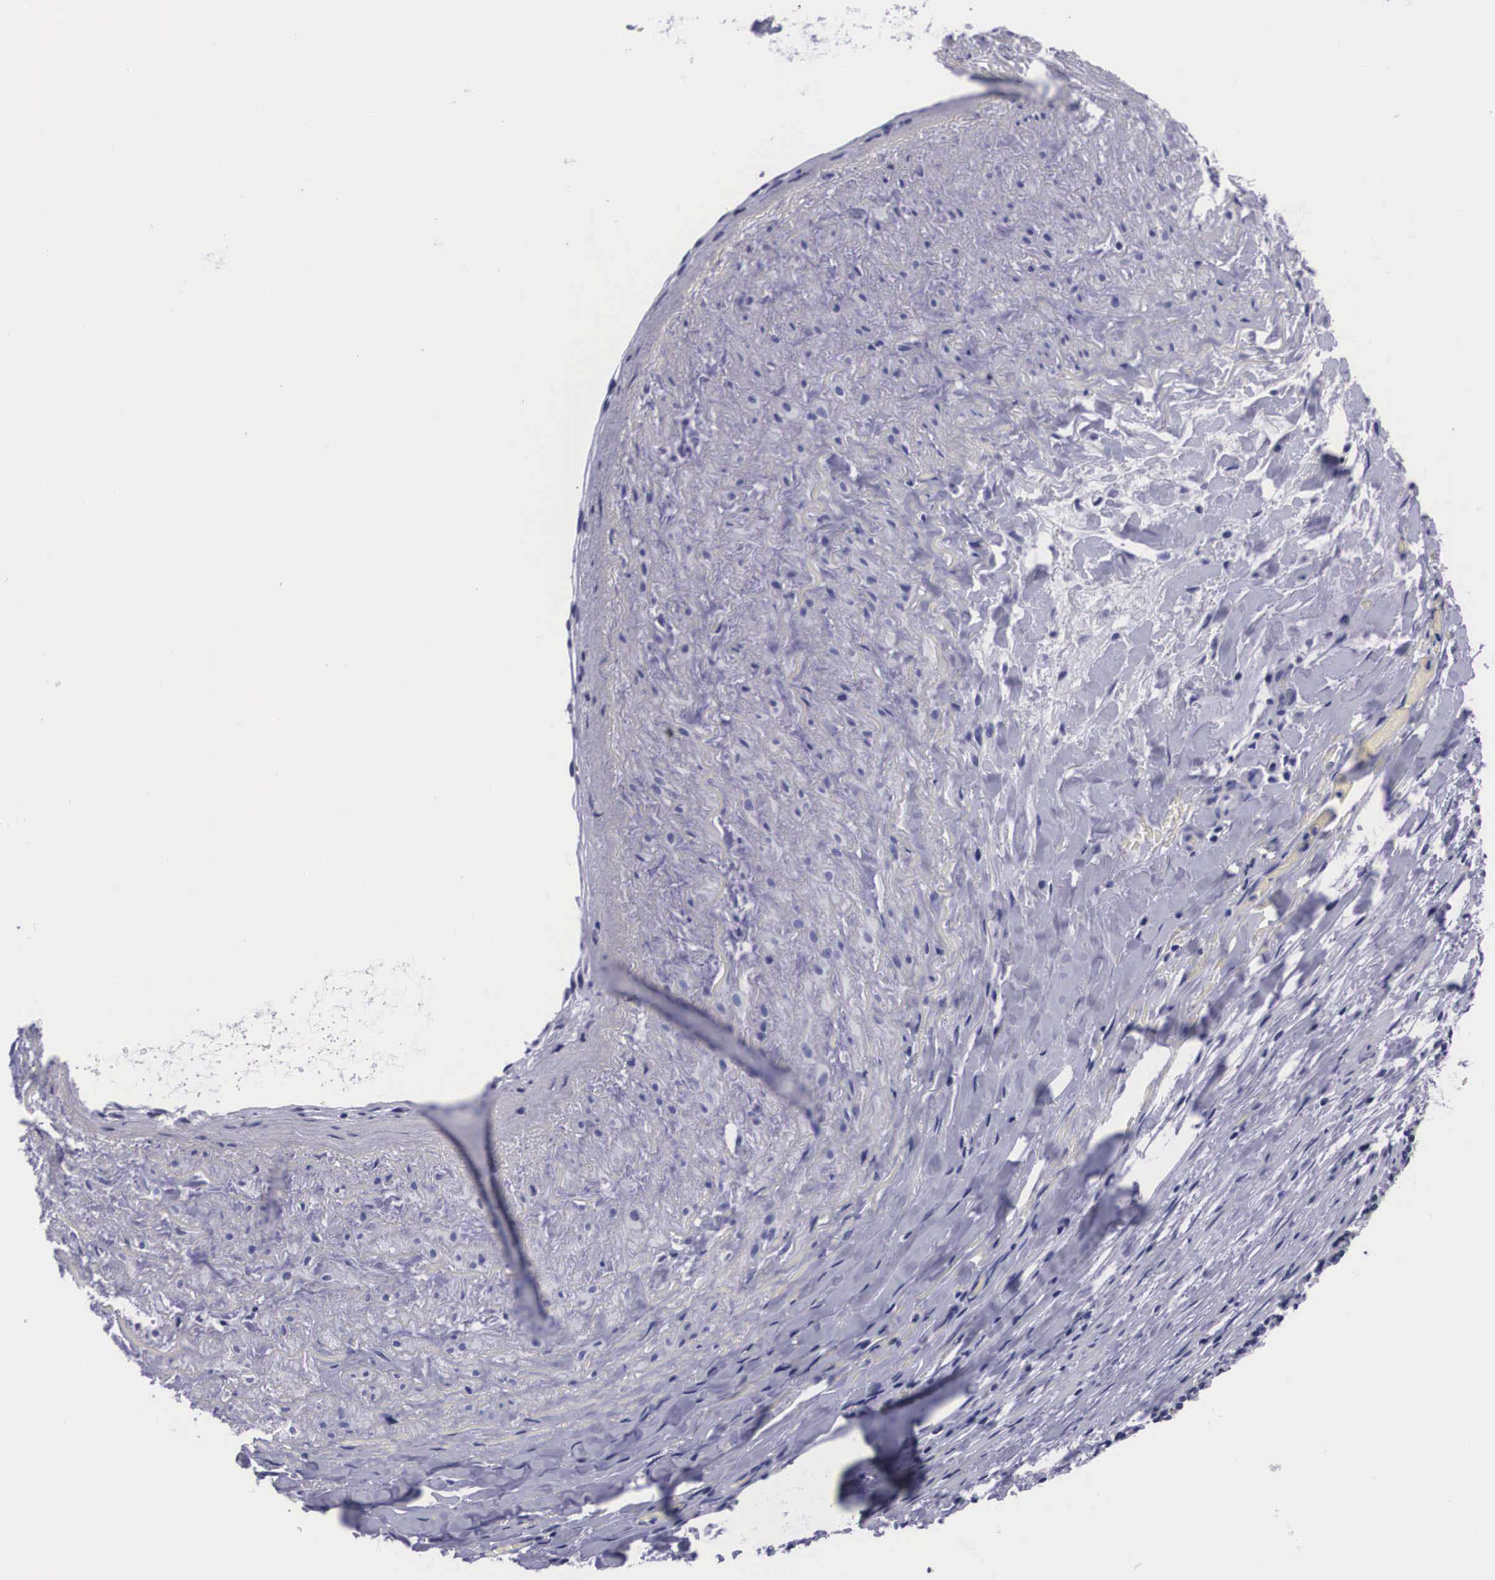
{"staining": {"intensity": "negative", "quantity": "none", "location": "none"}, "tissue": "lung cancer", "cell_type": "Tumor cells", "image_type": "cancer", "snomed": [{"axis": "morphology", "description": "Adenocarcinoma, NOS"}, {"axis": "topography", "description": "Lung"}], "caption": "A high-resolution histopathology image shows immunohistochemistry (IHC) staining of lung adenocarcinoma, which exhibits no significant positivity in tumor cells.", "gene": "C22orf31", "patient": {"sex": "male", "age": 48}}